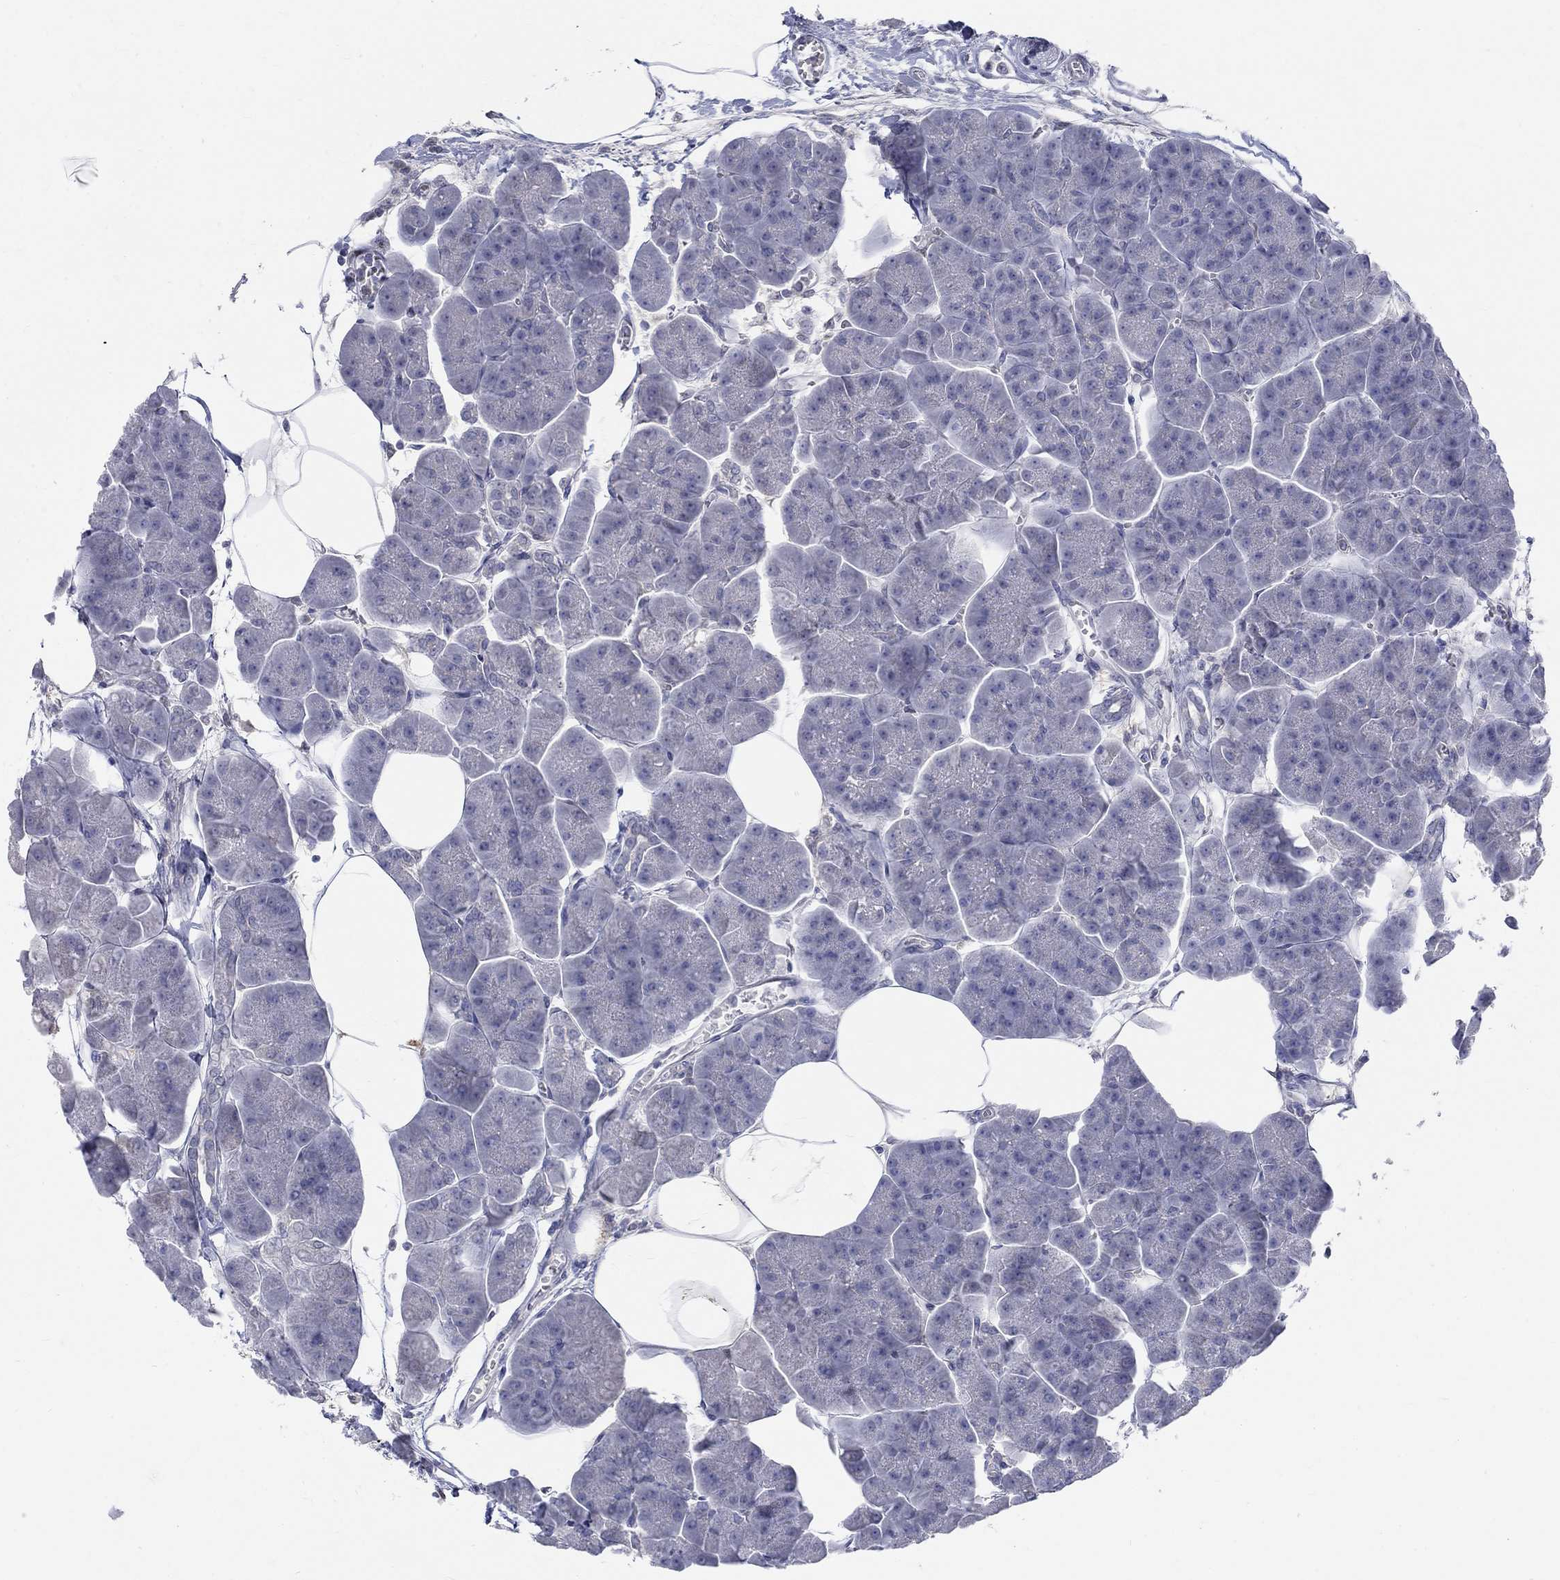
{"staining": {"intensity": "negative", "quantity": "none", "location": "none"}, "tissue": "pancreas", "cell_type": "Exocrine glandular cells", "image_type": "normal", "snomed": [{"axis": "morphology", "description": "Normal tissue, NOS"}, {"axis": "topography", "description": "Adipose tissue"}, {"axis": "topography", "description": "Pancreas"}, {"axis": "topography", "description": "Peripheral nerve tissue"}], "caption": "Pancreas stained for a protein using immunohistochemistry (IHC) shows no staining exocrine glandular cells.", "gene": "EGFLAM", "patient": {"sex": "female", "age": 58}}